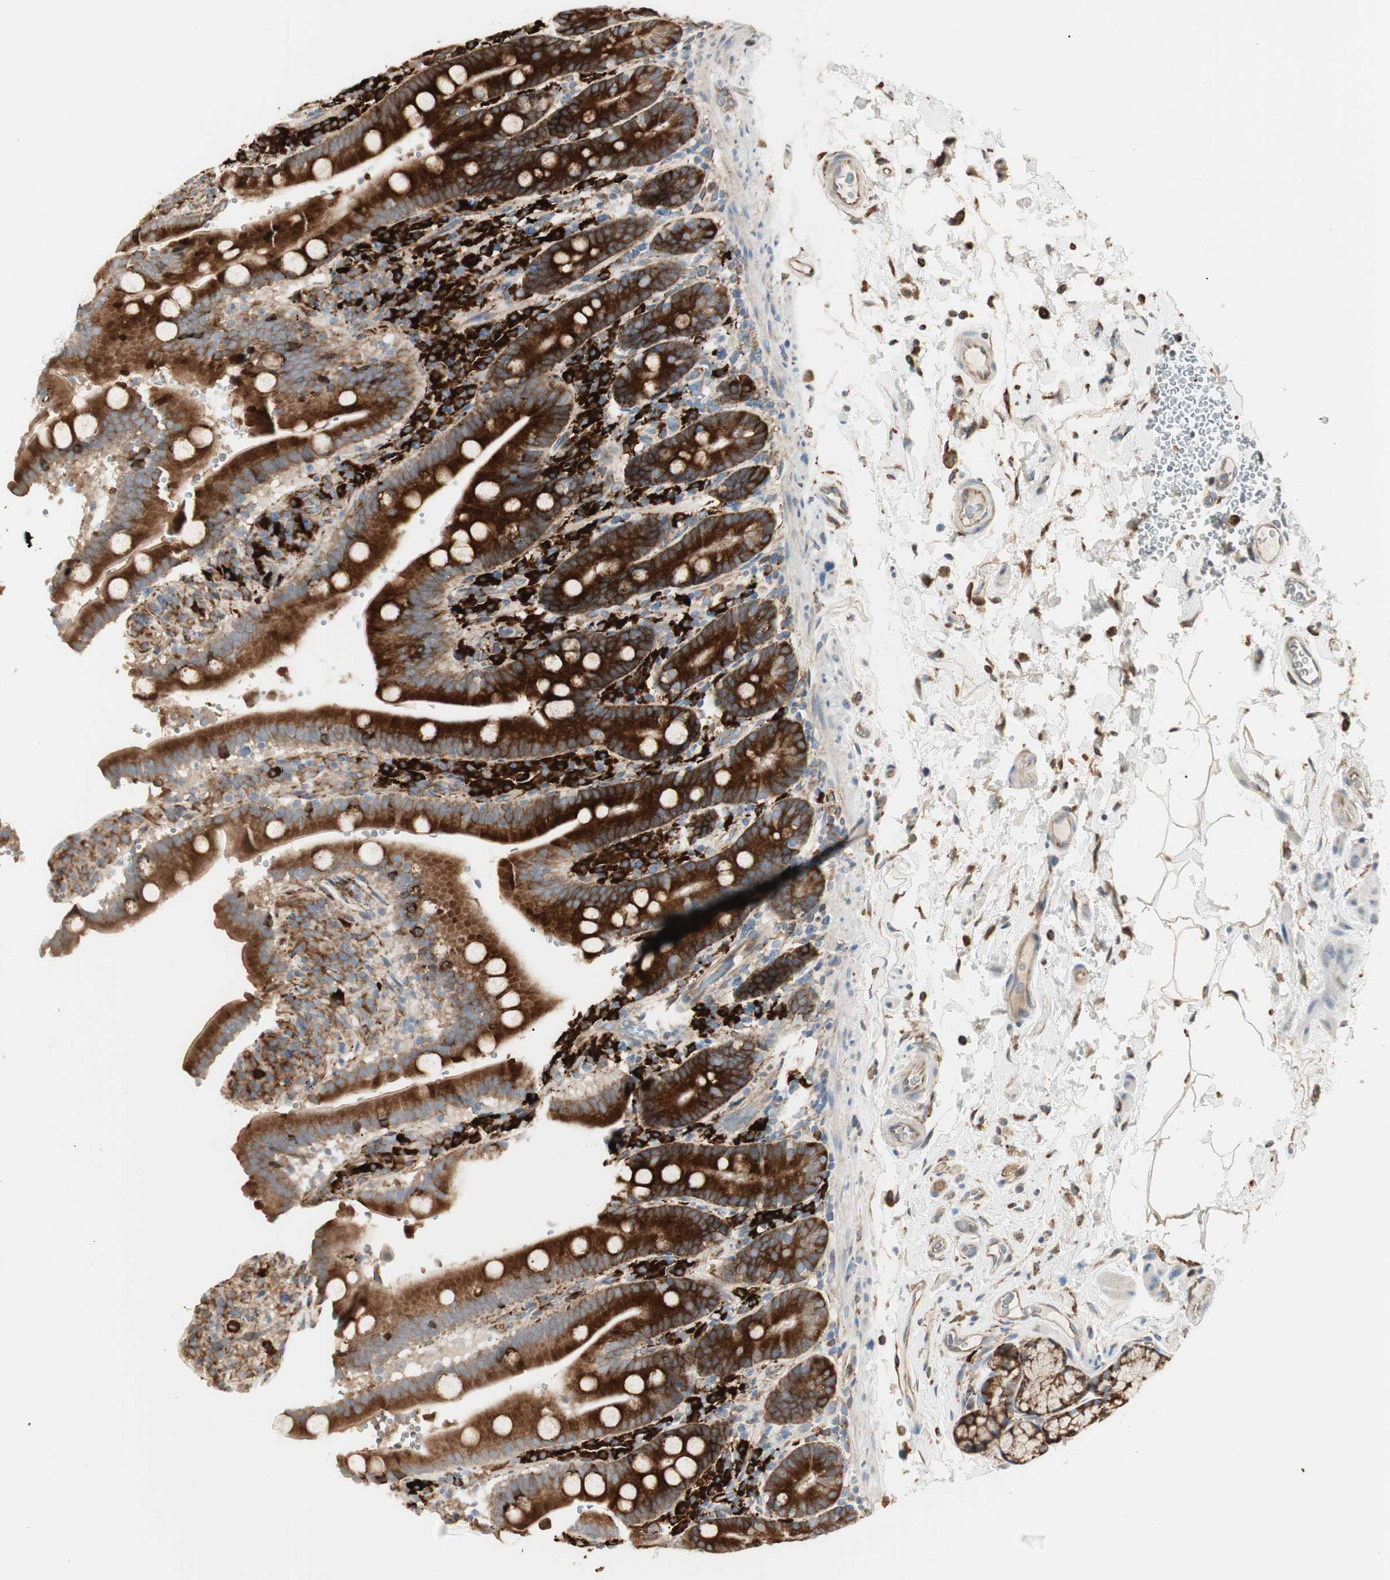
{"staining": {"intensity": "strong", "quantity": ">75%", "location": "cytoplasmic/membranous"}, "tissue": "duodenum", "cell_type": "Glandular cells", "image_type": "normal", "snomed": [{"axis": "morphology", "description": "Normal tissue, NOS"}, {"axis": "topography", "description": "Small intestine, NOS"}], "caption": "Glandular cells reveal high levels of strong cytoplasmic/membranous positivity in about >75% of cells in unremarkable human duodenum.", "gene": "HSP90B1", "patient": {"sex": "female", "age": 71}}